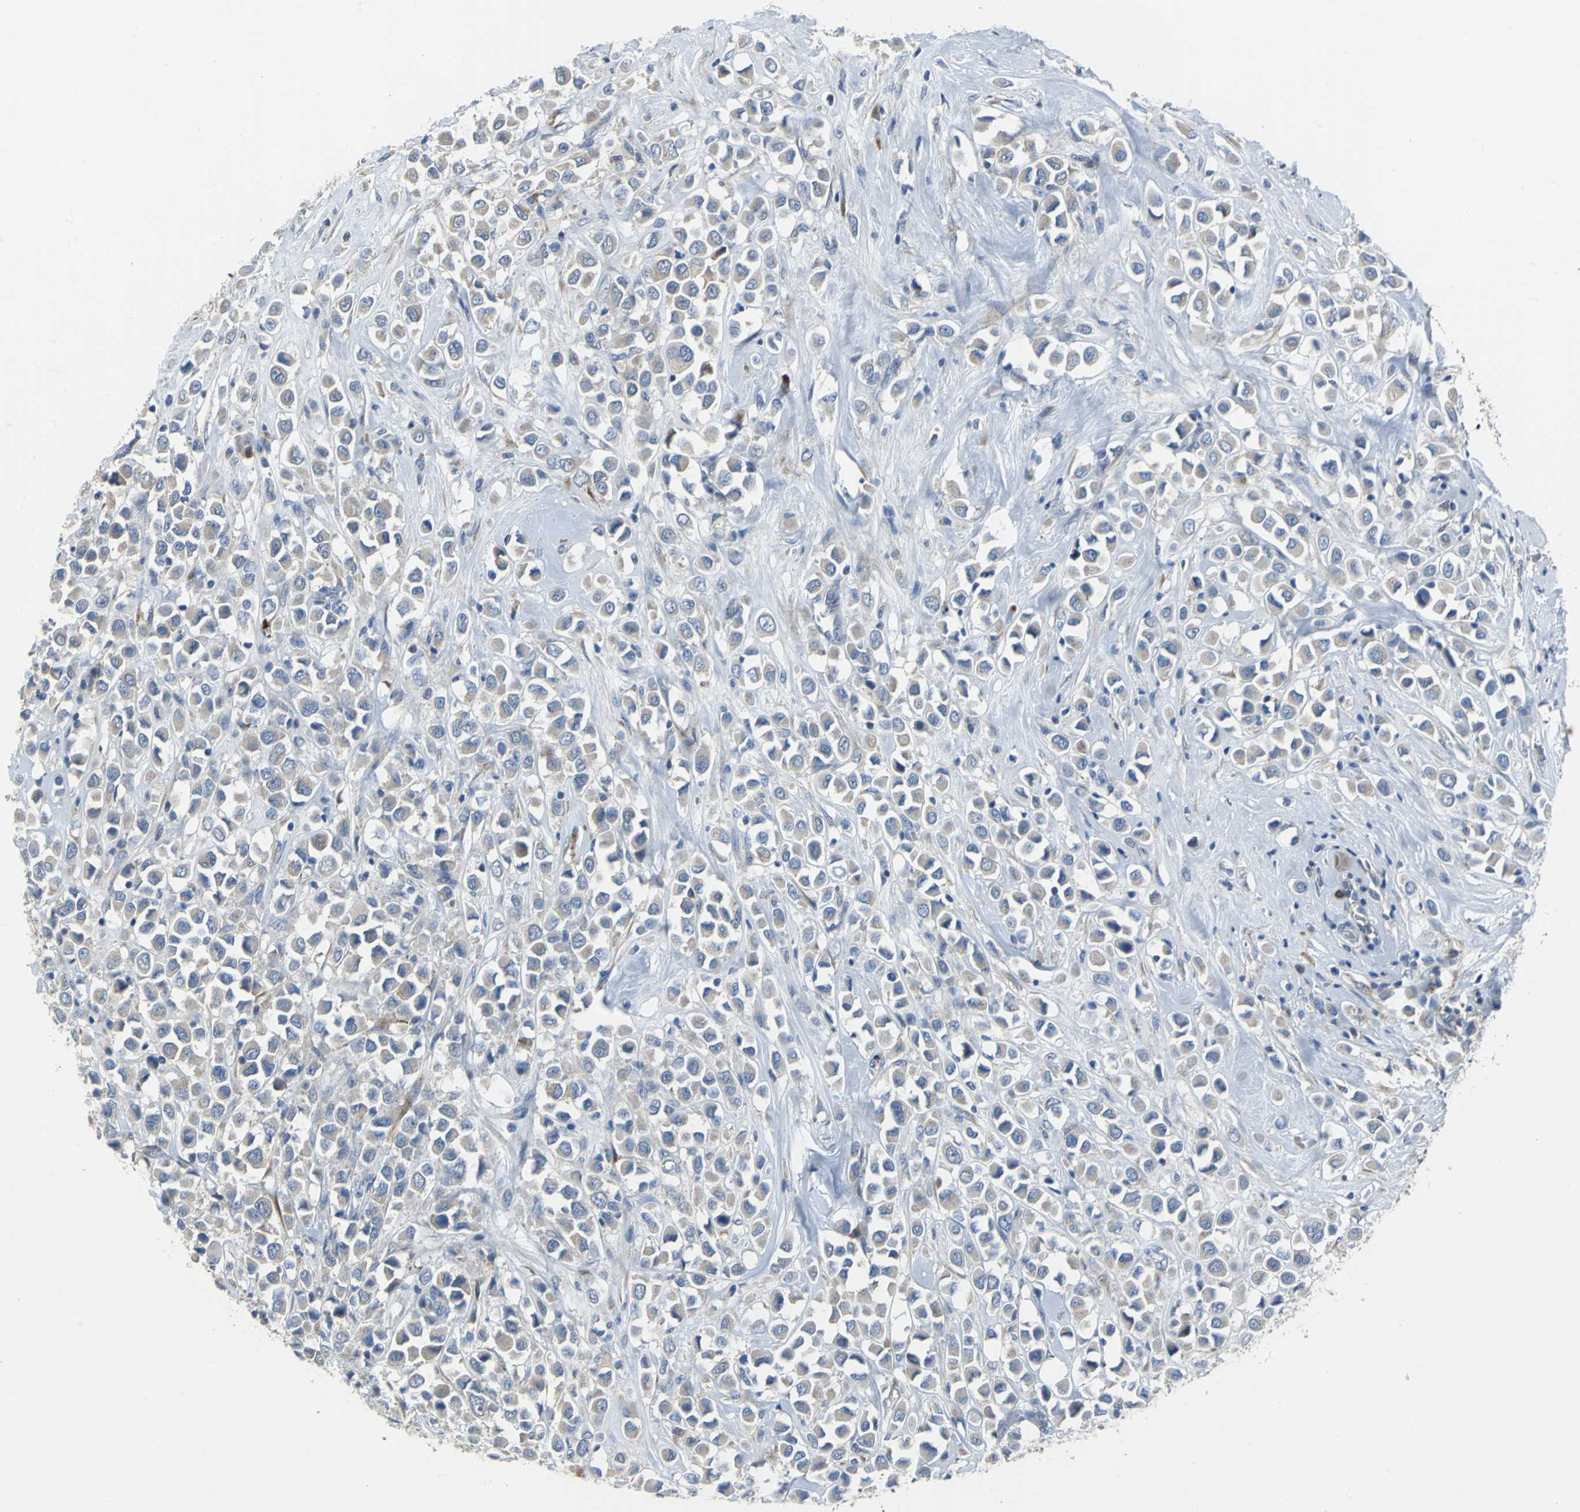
{"staining": {"intensity": "weak", "quantity": ">75%", "location": "cytoplasmic/membranous"}, "tissue": "breast cancer", "cell_type": "Tumor cells", "image_type": "cancer", "snomed": [{"axis": "morphology", "description": "Duct carcinoma"}, {"axis": "topography", "description": "Breast"}], "caption": "Human infiltrating ductal carcinoma (breast) stained with a protein marker demonstrates weak staining in tumor cells.", "gene": "EIF5A", "patient": {"sex": "female", "age": 61}}